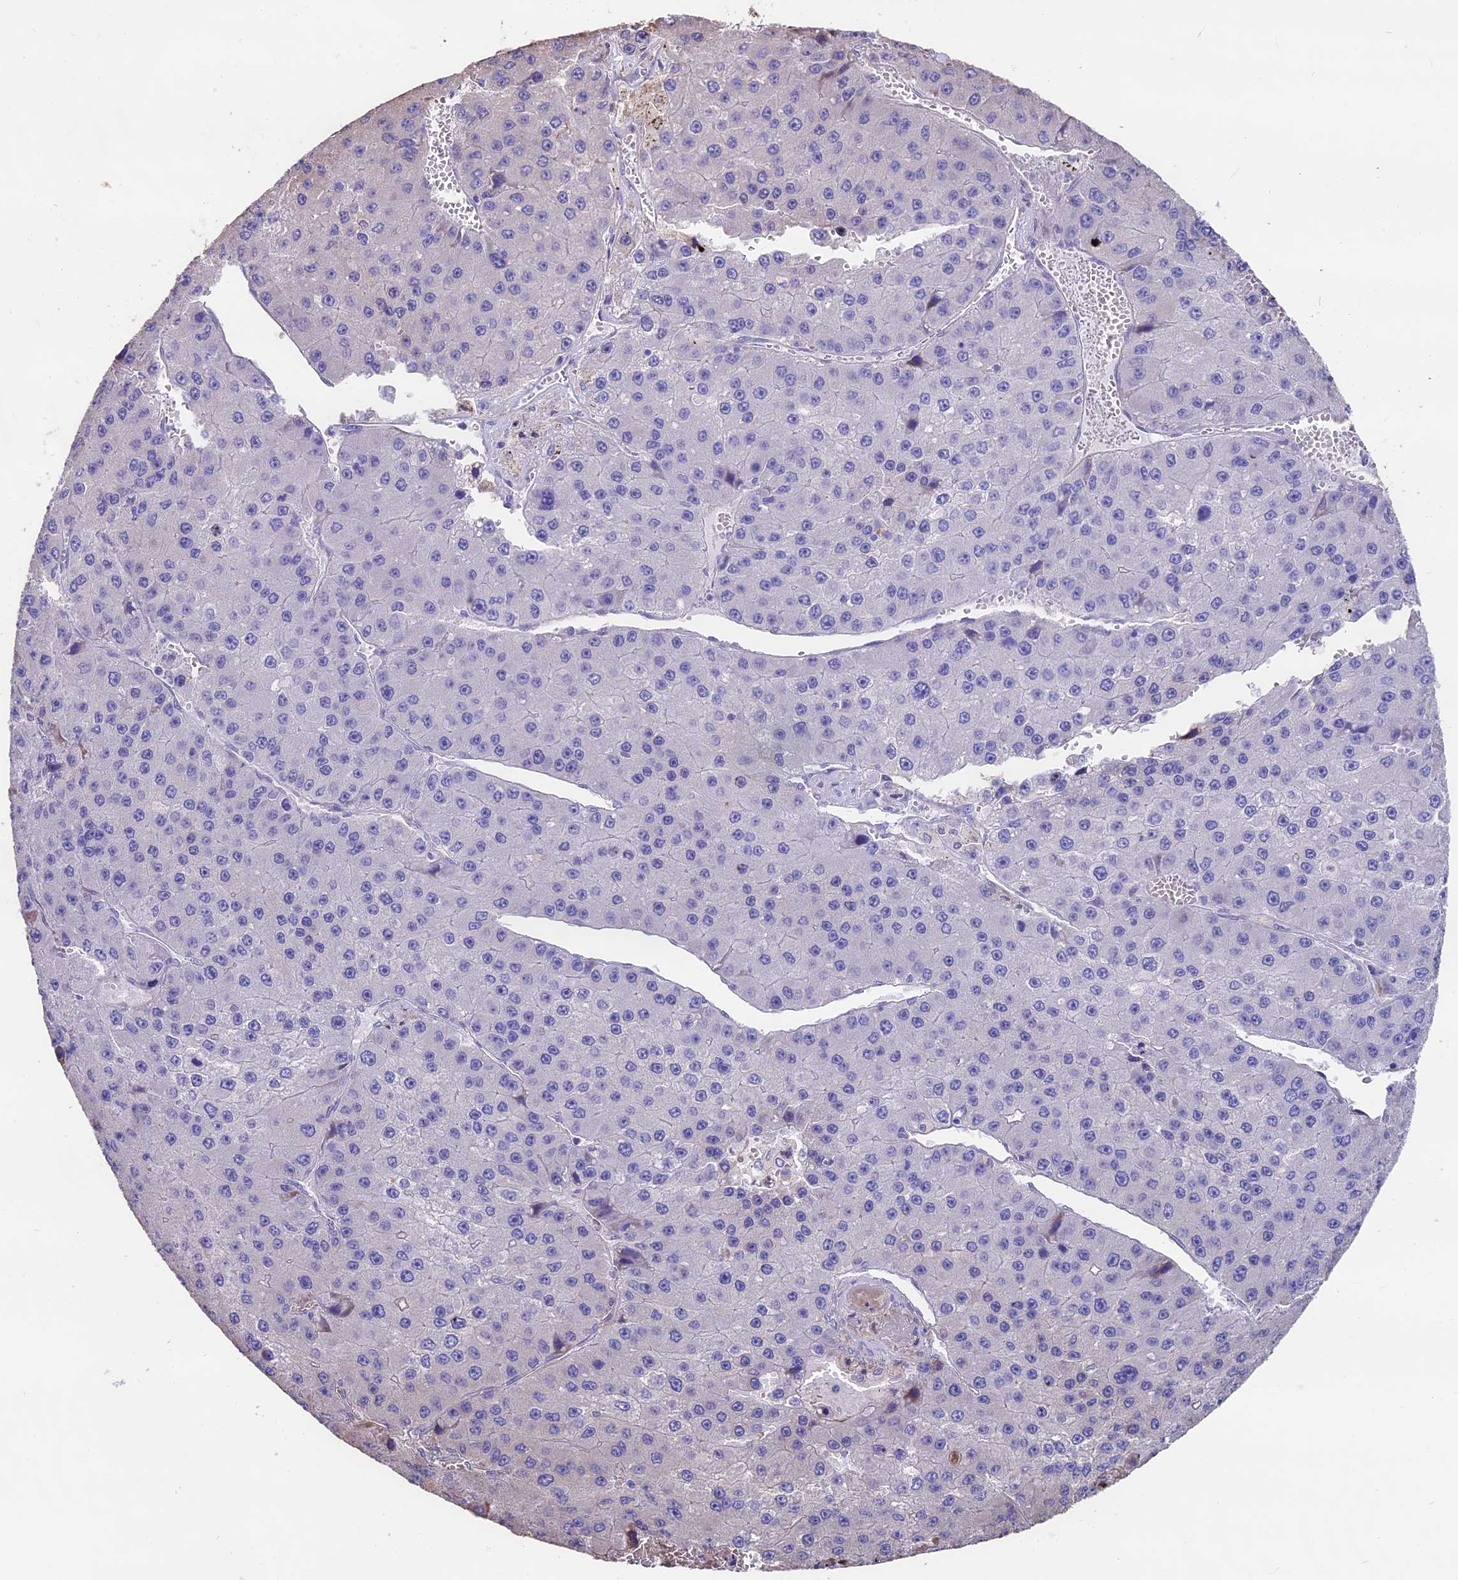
{"staining": {"intensity": "negative", "quantity": "none", "location": "none"}, "tissue": "liver cancer", "cell_type": "Tumor cells", "image_type": "cancer", "snomed": [{"axis": "morphology", "description": "Carcinoma, Hepatocellular, NOS"}, {"axis": "topography", "description": "Liver"}], "caption": "DAB immunohistochemical staining of human liver cancer shows no significant expression in tumor cells.", "gene": "SEH1L", "patient": {"sex": "female", "age": 73}}